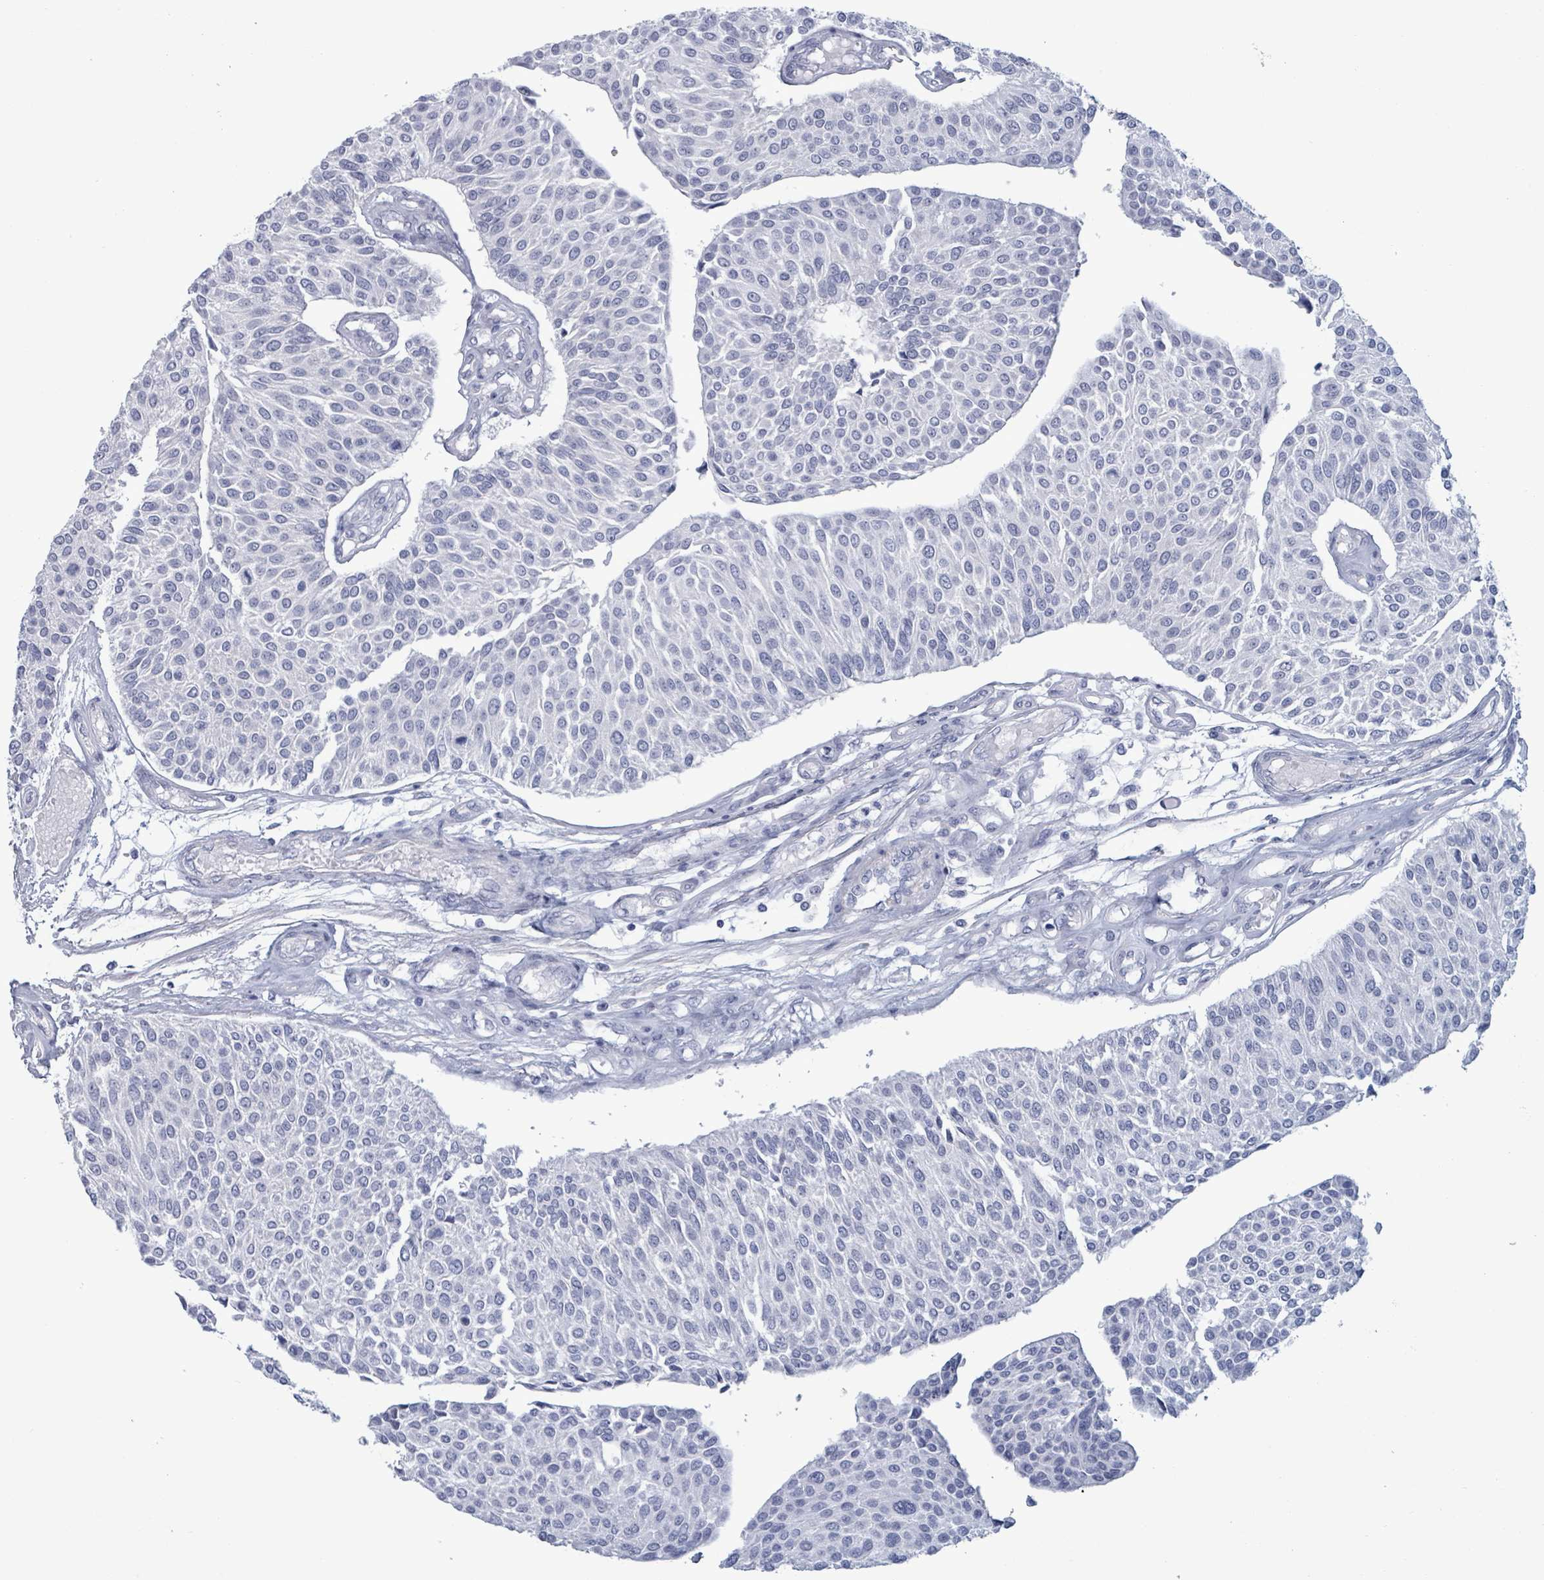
{"staining": {"intensity": "negative", "quantity": "none", "location": "none"}, "tissue": "urothelial cancer", "cell_type": "Tumor cells", "image_type": "cancer", "snomed": [{"axis": "morphology", "description": "Urothelial carcinoma, NOS"}, {"axis": "topography", "description": "Urinary bladder"}], "caption": "DAB immunohistochemical staining of urothelial cancer displays no significant positivity in tumor cells.", "gene": "ZNF771", "patient": {"sex": "male", "age": 55}}